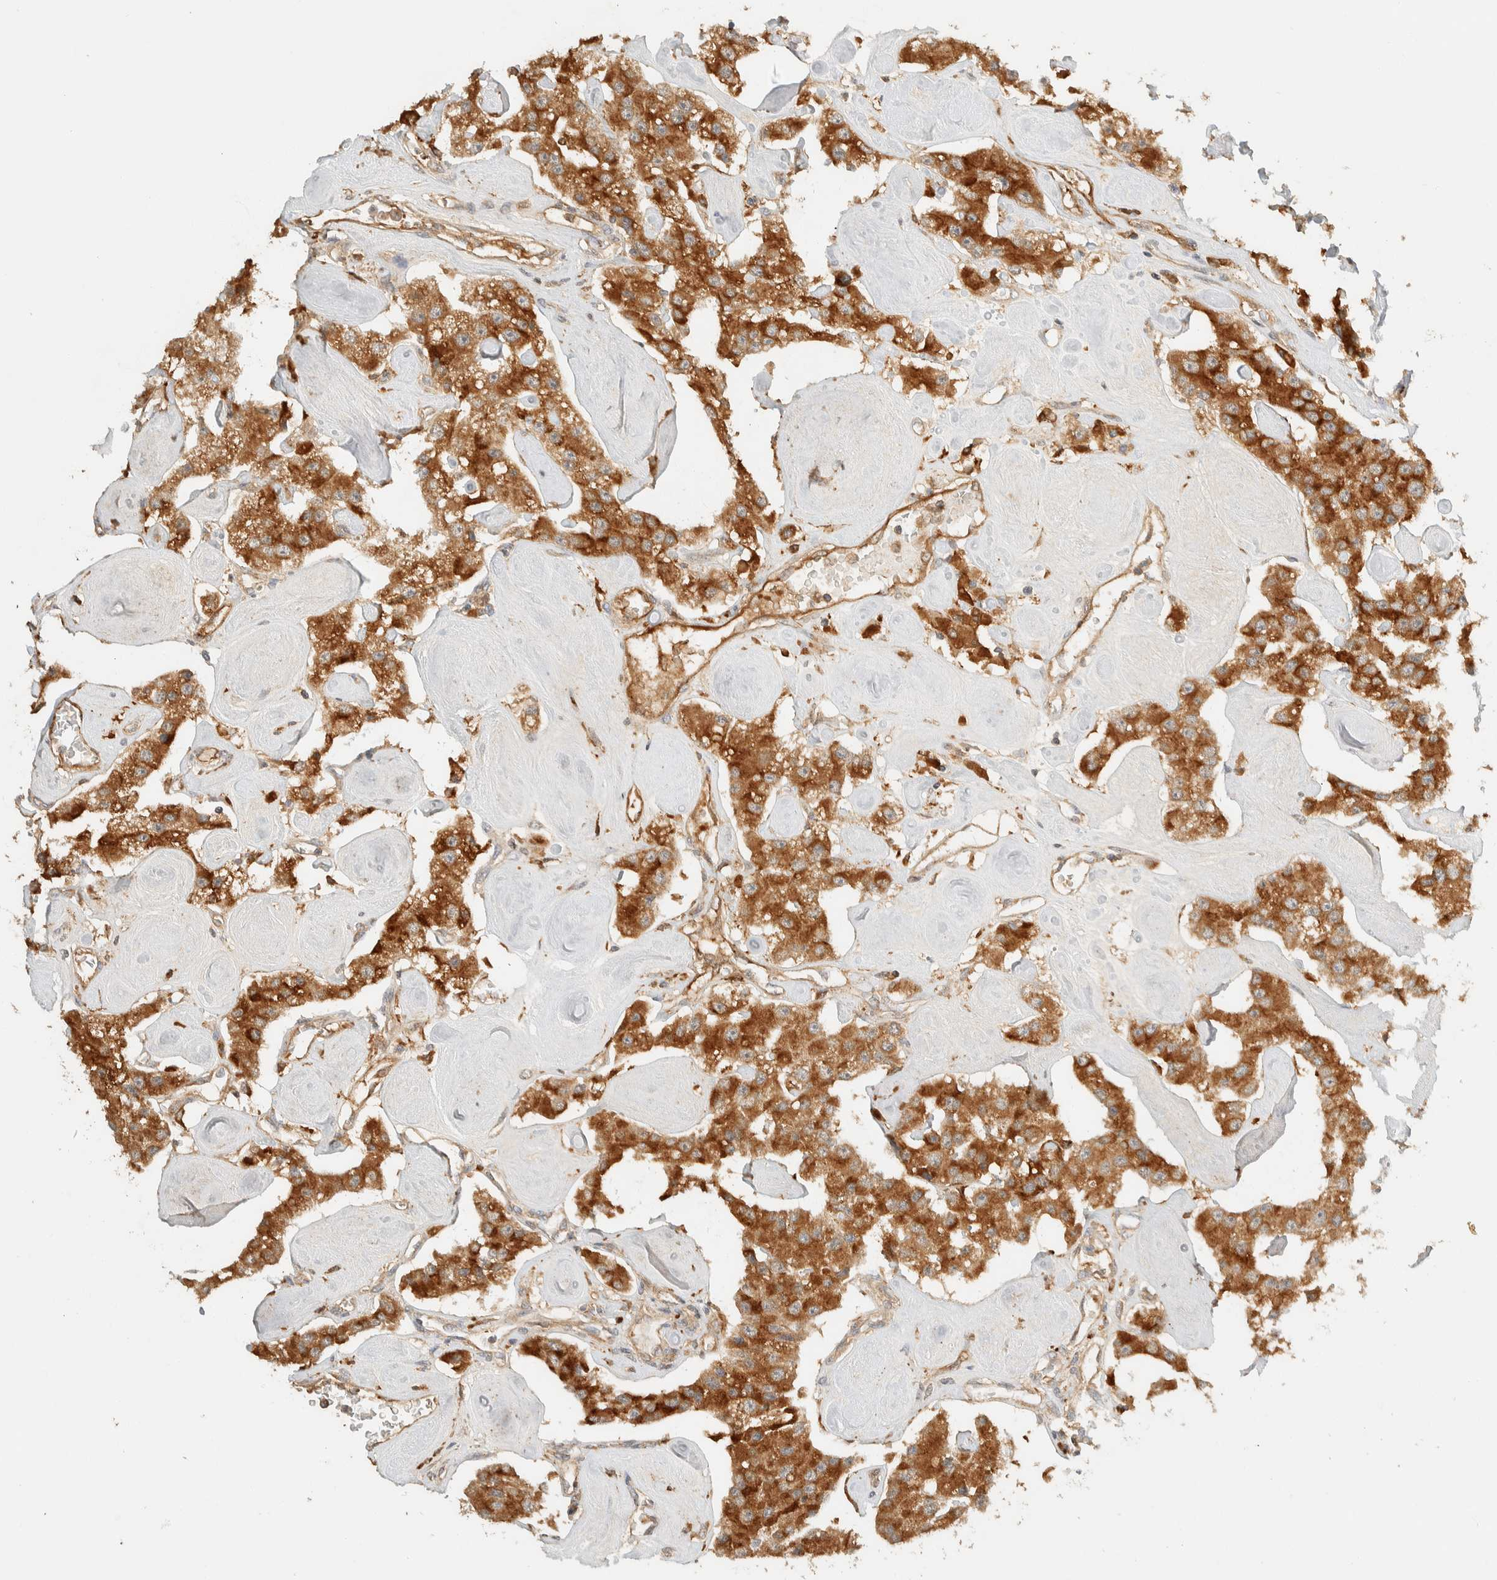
{"staining": {"intensity": "strong", "quantity": ">75%", "location": "cytoplasmic/membranous"}, "tissue": "carcinoid", "cell_type": "Tumor cells", "image_type": "cancer", "snomed": [{"axis": "morphology", "description": "Carcinoid, malignant, NOS"}, {"axis": "topography", "description": "Pancreas"}], "caption": "Human carcinoid stained with a protein marker demonstrates strong staining in tumor cells.", "gene": "TMEM192", "patient": {"sex": "male", "age": 41}}